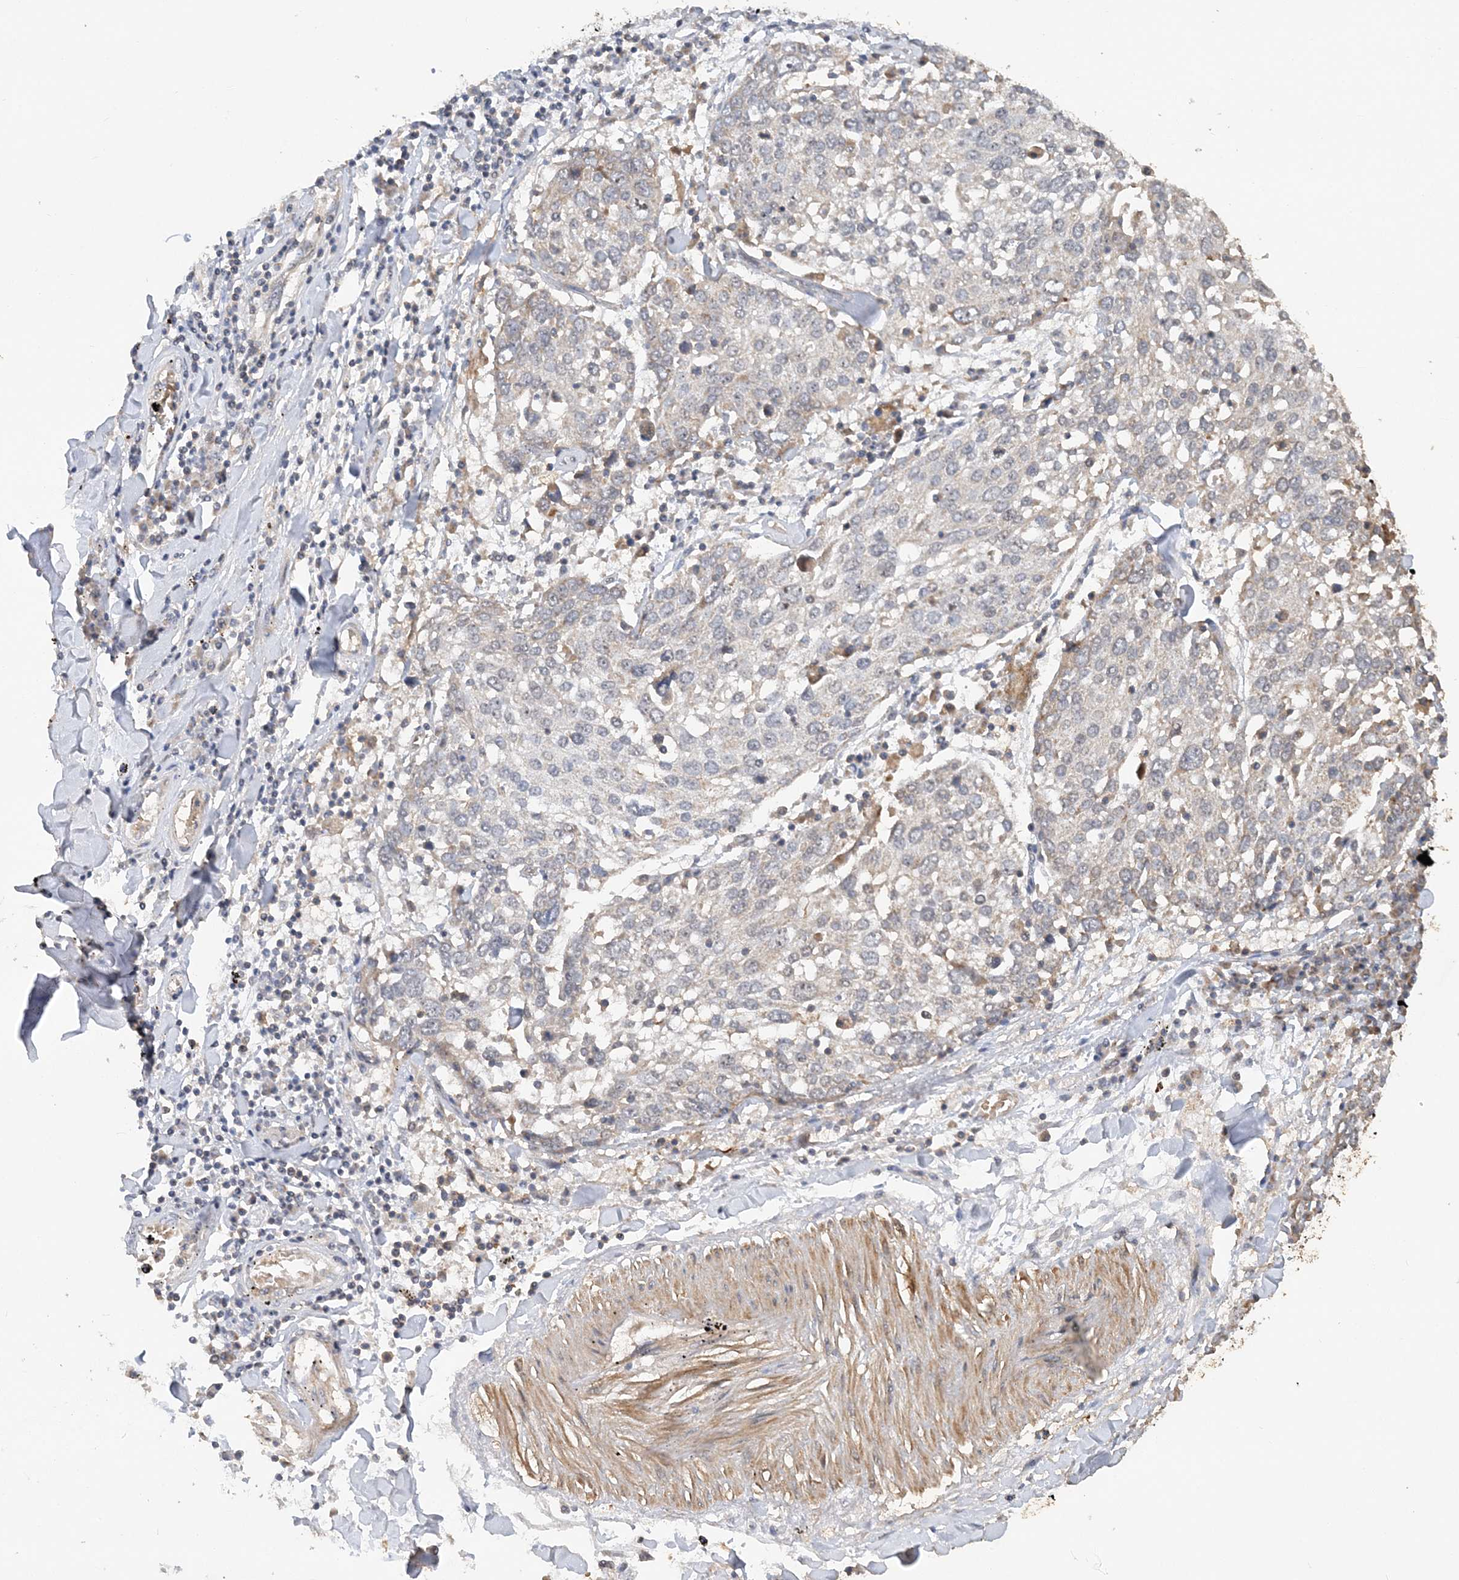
{"staining": {"intensity": "weak", "quantity": "<25%", "location": "cytoplasmic/membranous"}, "tissue": "lung cancer", "cell_type": "Tumor cells", "image_type": "cancer", "snomed": [{"axis": "morphology", "description": "Squamous cell carcinoma, NOS"}, {"axis": "topography", "description": "Lung"}], "caption": "Human lung cancer stained for a protein using immunohistochemistry (IHC) shows no positivity in tumor cells.", "gene": "GRINA", "patient": {"sex": "male", "age": 65}}